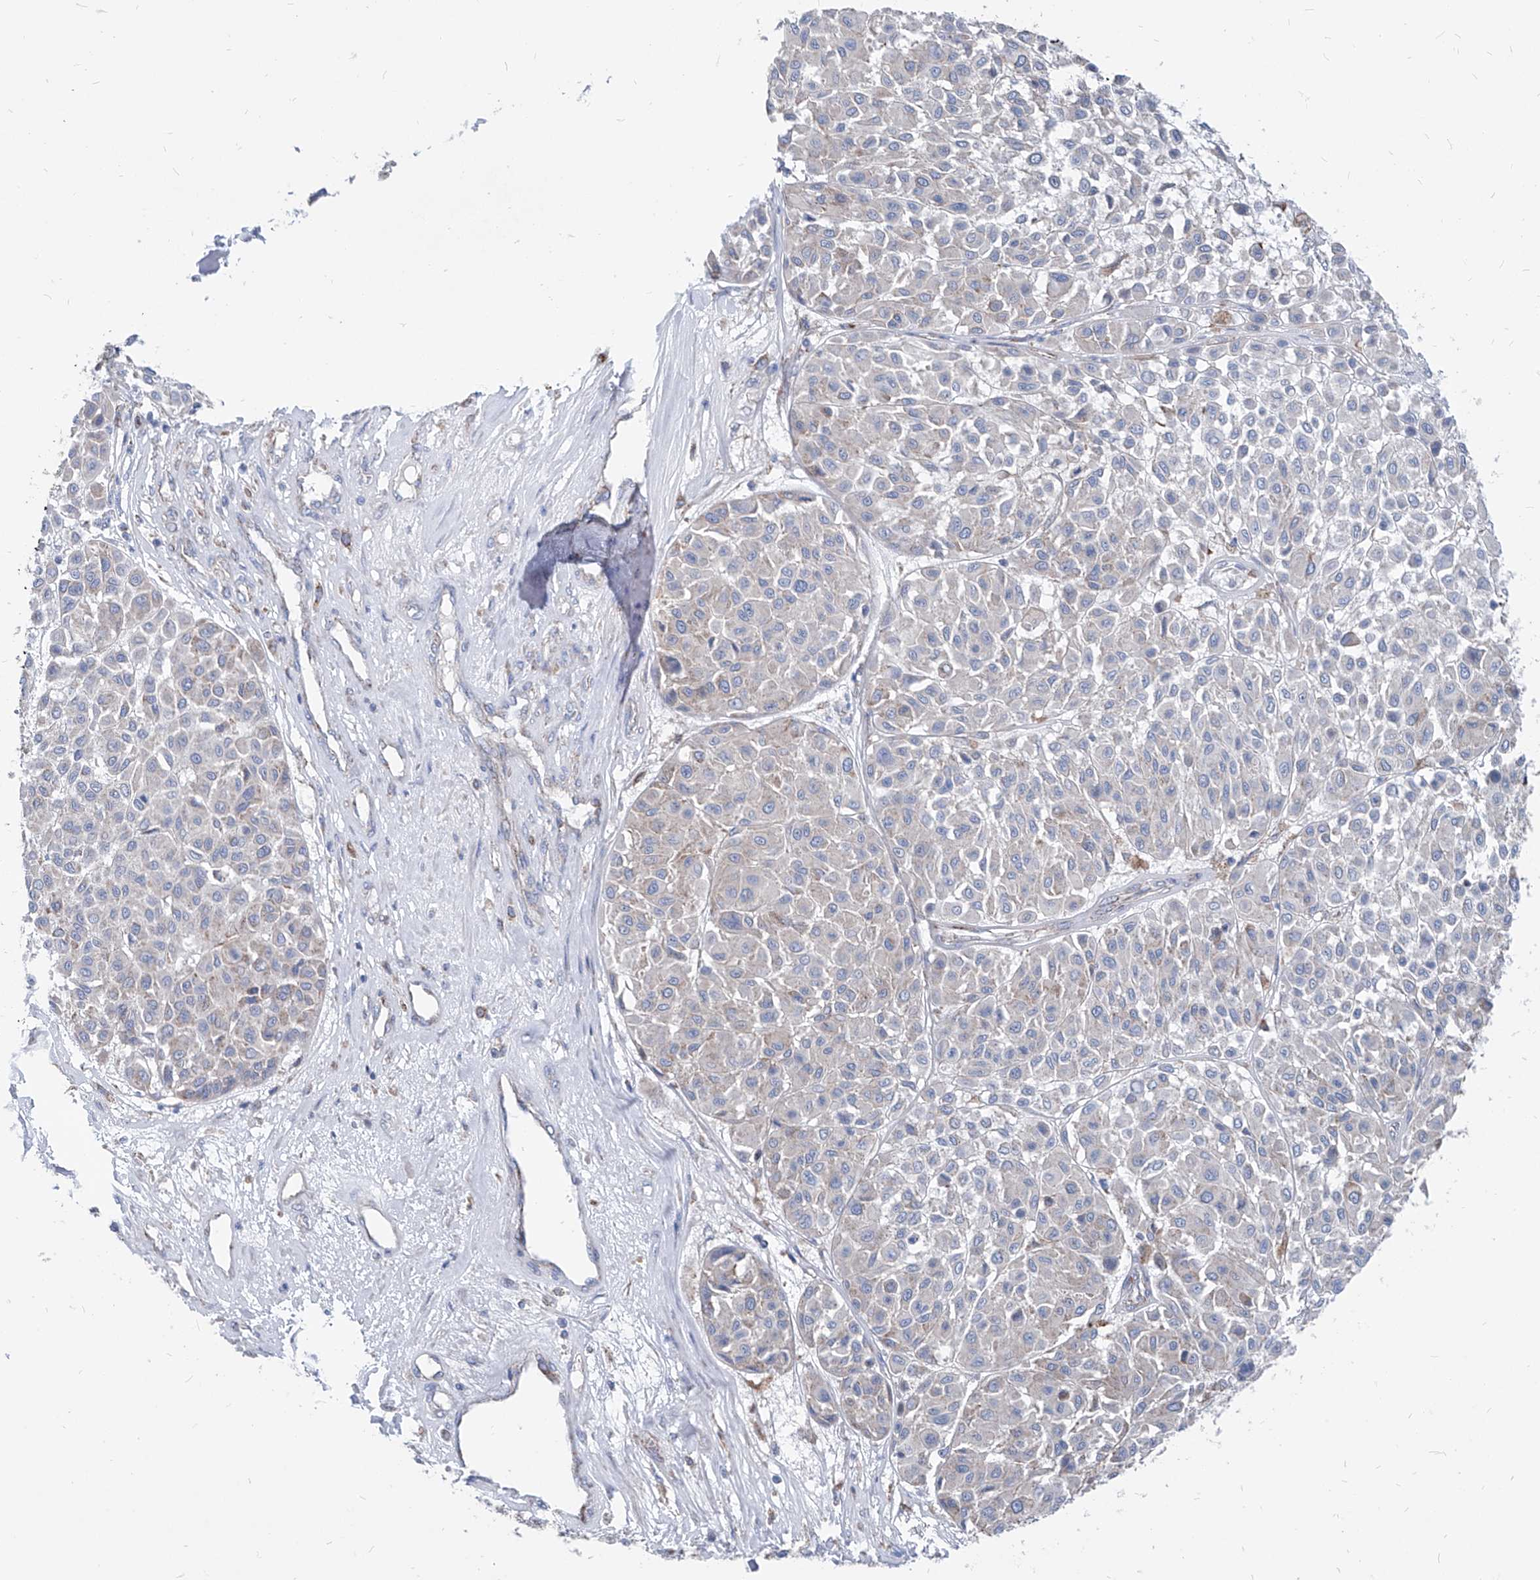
{"staining": {"intensity": "negative", "quantity": "none", "location": "none"}, "tissue": "melanoma", "cell_type": "Tumor cells", "image_type": "cancer", "snomed": [{"axis": "morphology", "description": "Malignant melanoma, Metastatic site"}, {"axis": "topography", "description": "Soft tissue"}], "caption": "Immunohistochemistry of human malignant melanoma (metastatic site) displays no positivity in tumor cells.", "gene": "AGPS", "patient": {"sex": "male", "age": 41}}